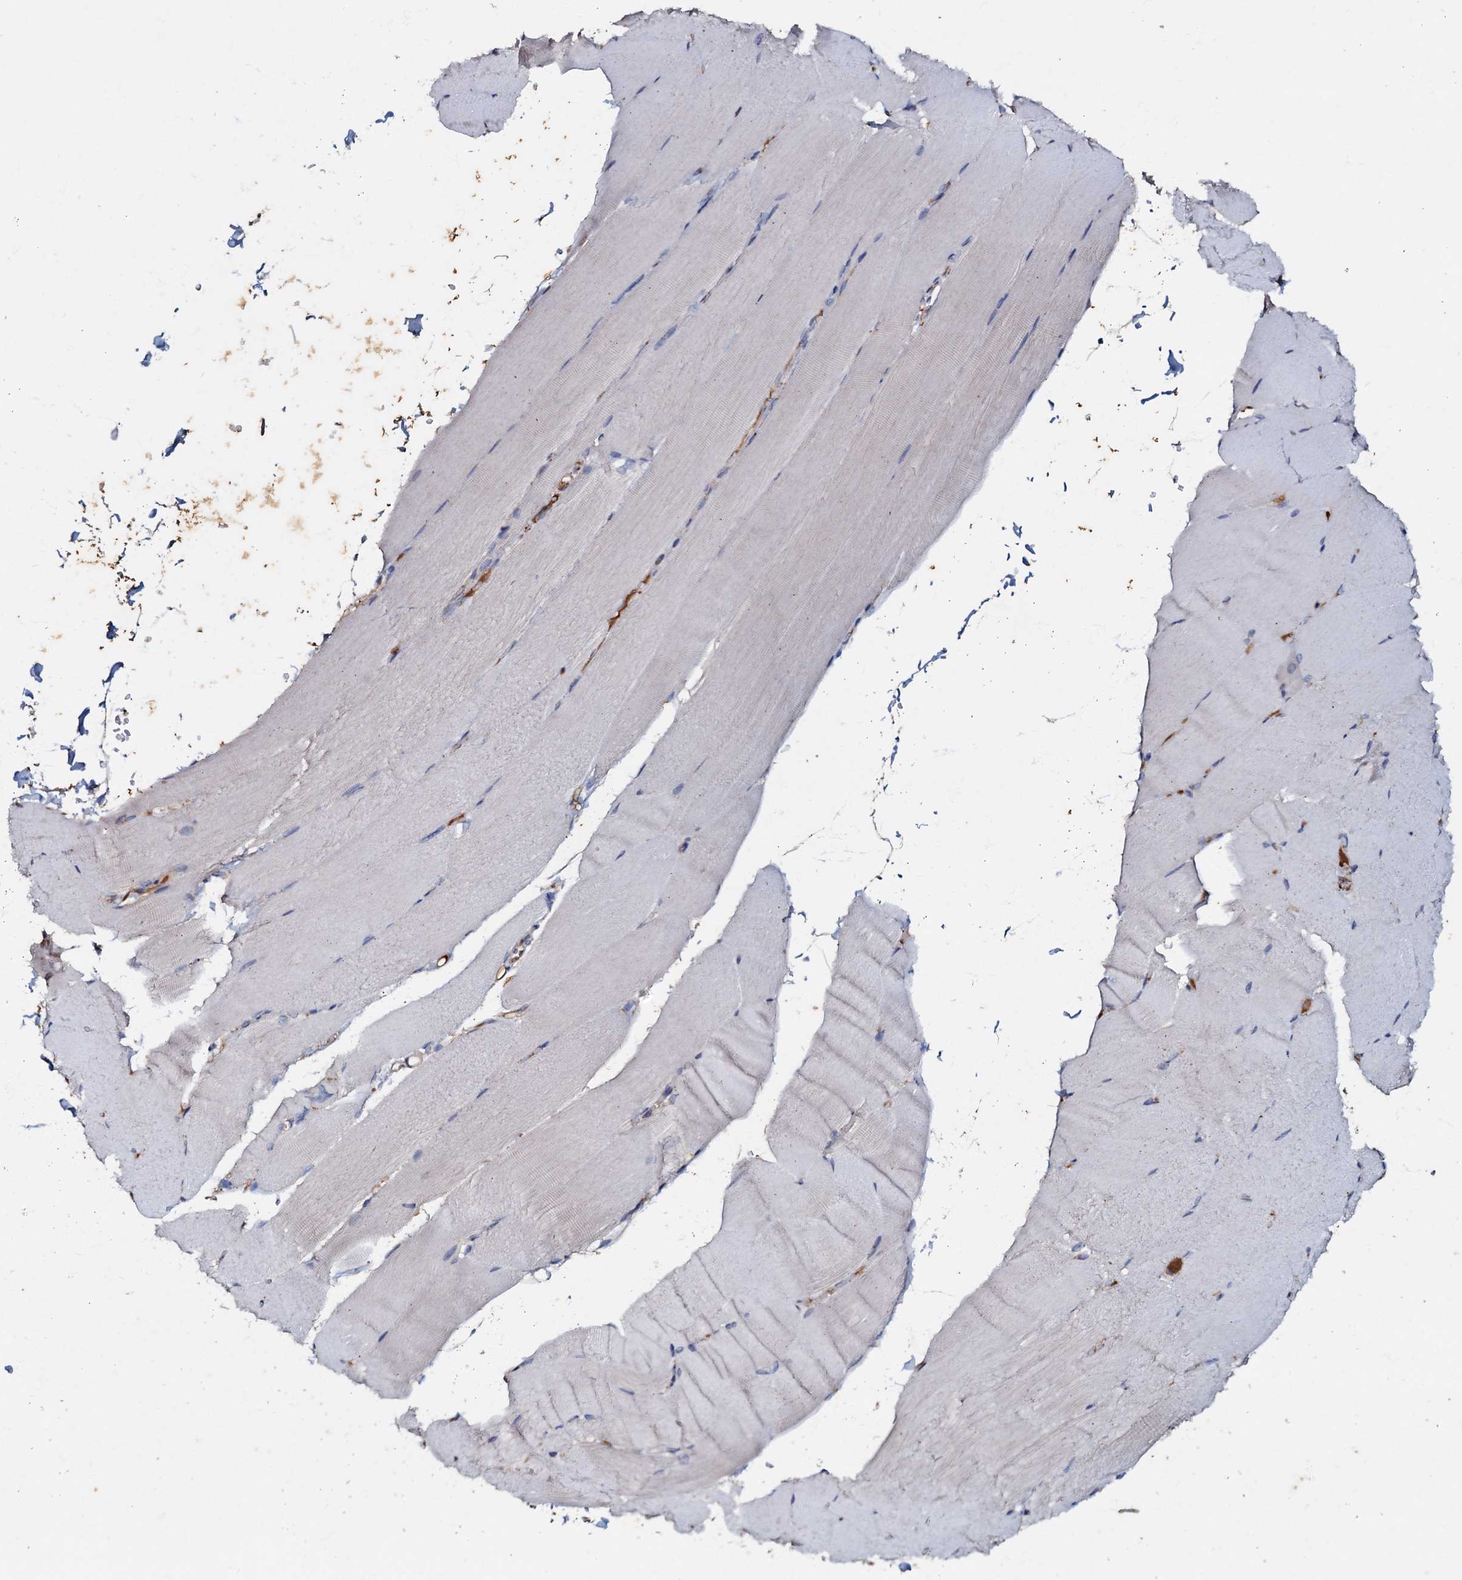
{"staining": {"intensity": "negative", "quantity": "none", "location": "none"}, "tissue": "skeletal muscle", "cell_type": "Myocytes", "image_type": "normal", "snomed": [{"axis": "morphology", "description": "Normal tissue, NOS"}, {"axis": "topography", "description": "Skeletal muscle"}, {"axis": "topography", "description": "Parathyroid gland"}], "caption": "An IHC image of normal skeletal muscle is shown. There is no staining in myocytes of skeletal muscle.", "gene": "MANSC4", "patient": {"sex": "female", "age": 37}}